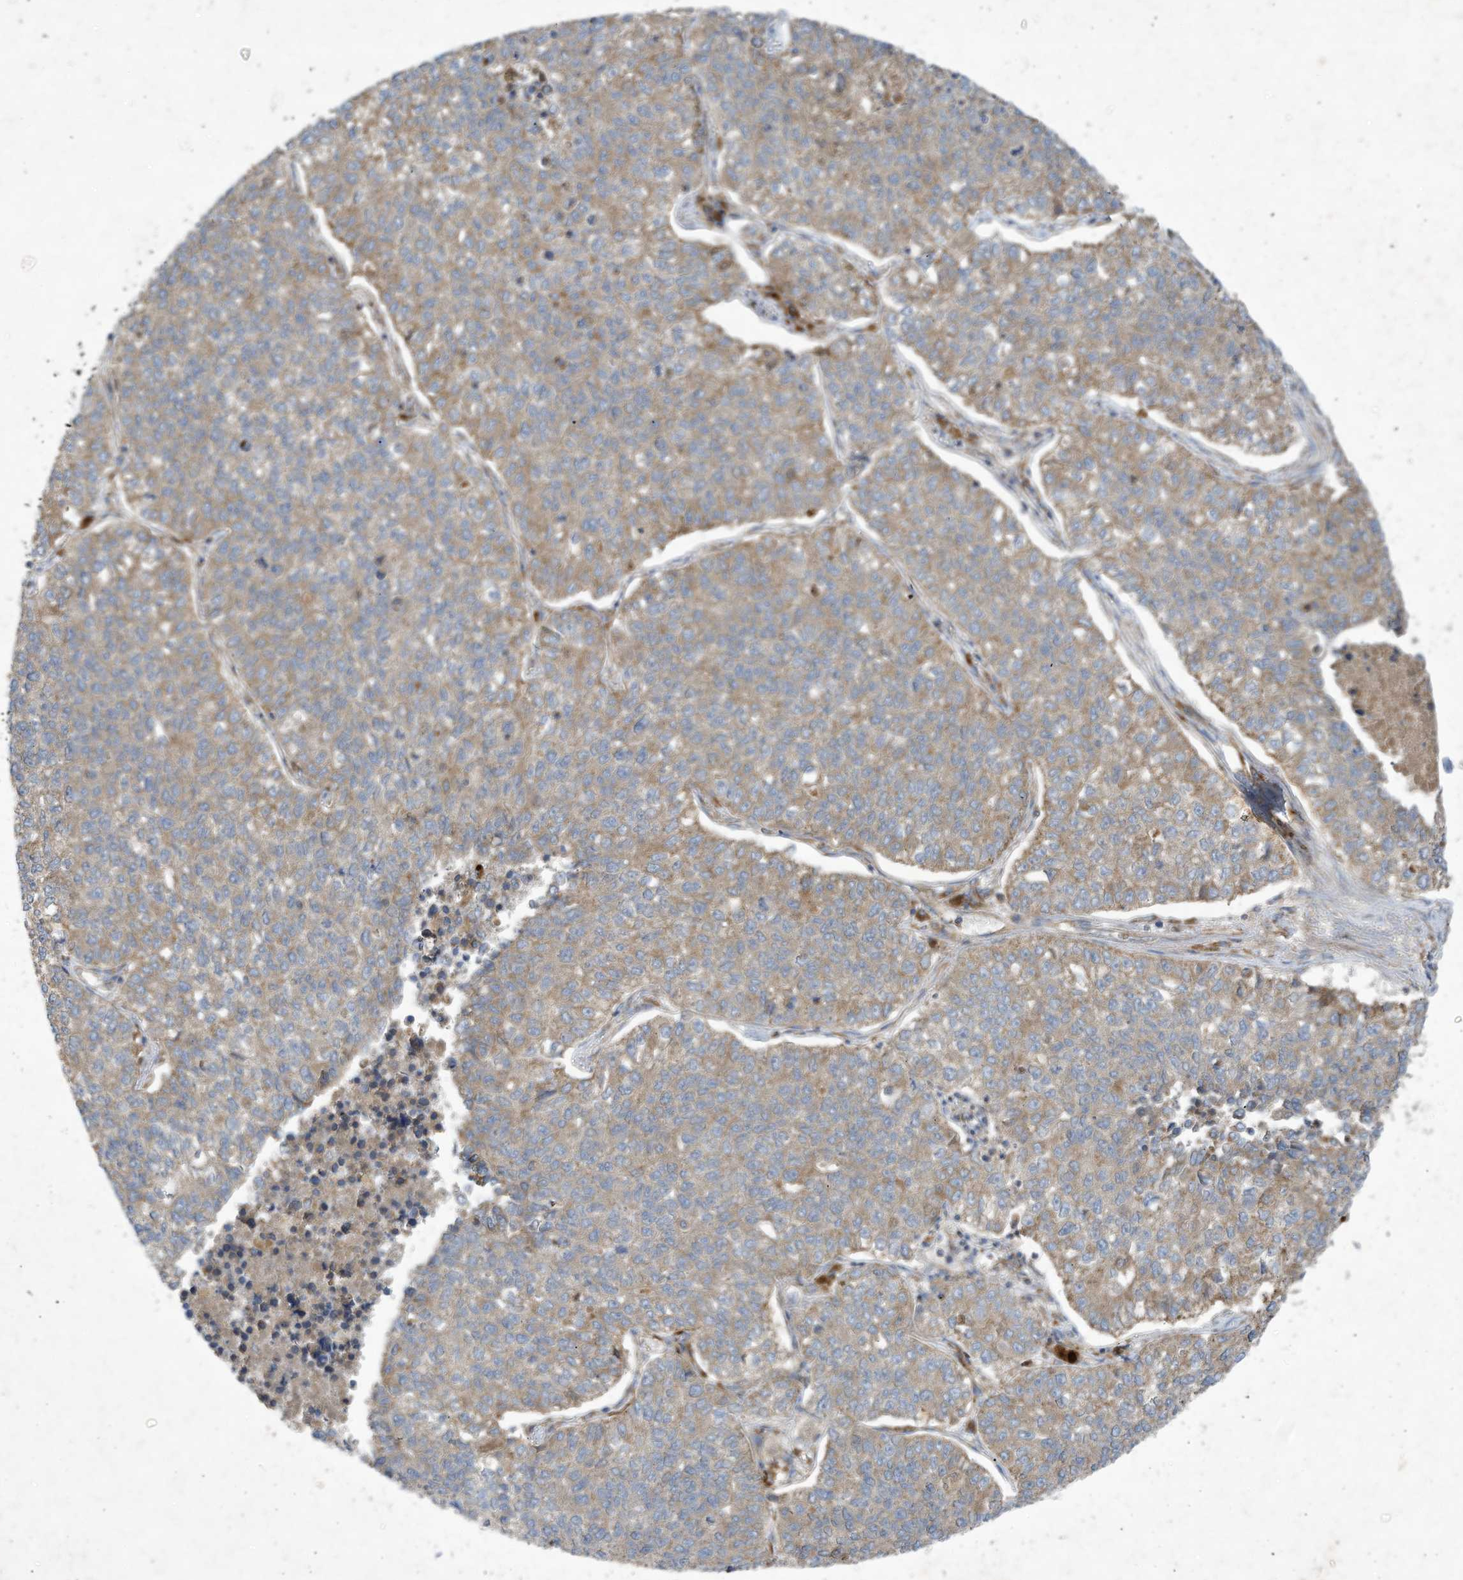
{"staining": {"intensity": "moderate", "quantity": ">75%", "location": "cytoplasmic/membranous"}, "tissue": "lung cancer", "cell_type": "Tumor cells", "image_type": "cancer", "snomed": [{"axis": "morphology", "description": "Adenocarcinoma, NOS"}, {"axis": "topography", "description": "Lung"}], "caption": "Immunohistochemical staining of lung cancer displays medium levels of moderate cytoplasmic/membranous expression in about >75% of tumor cells.", "gene": "SYNJ2", "patient": {"sex": "male", "age": 49}}